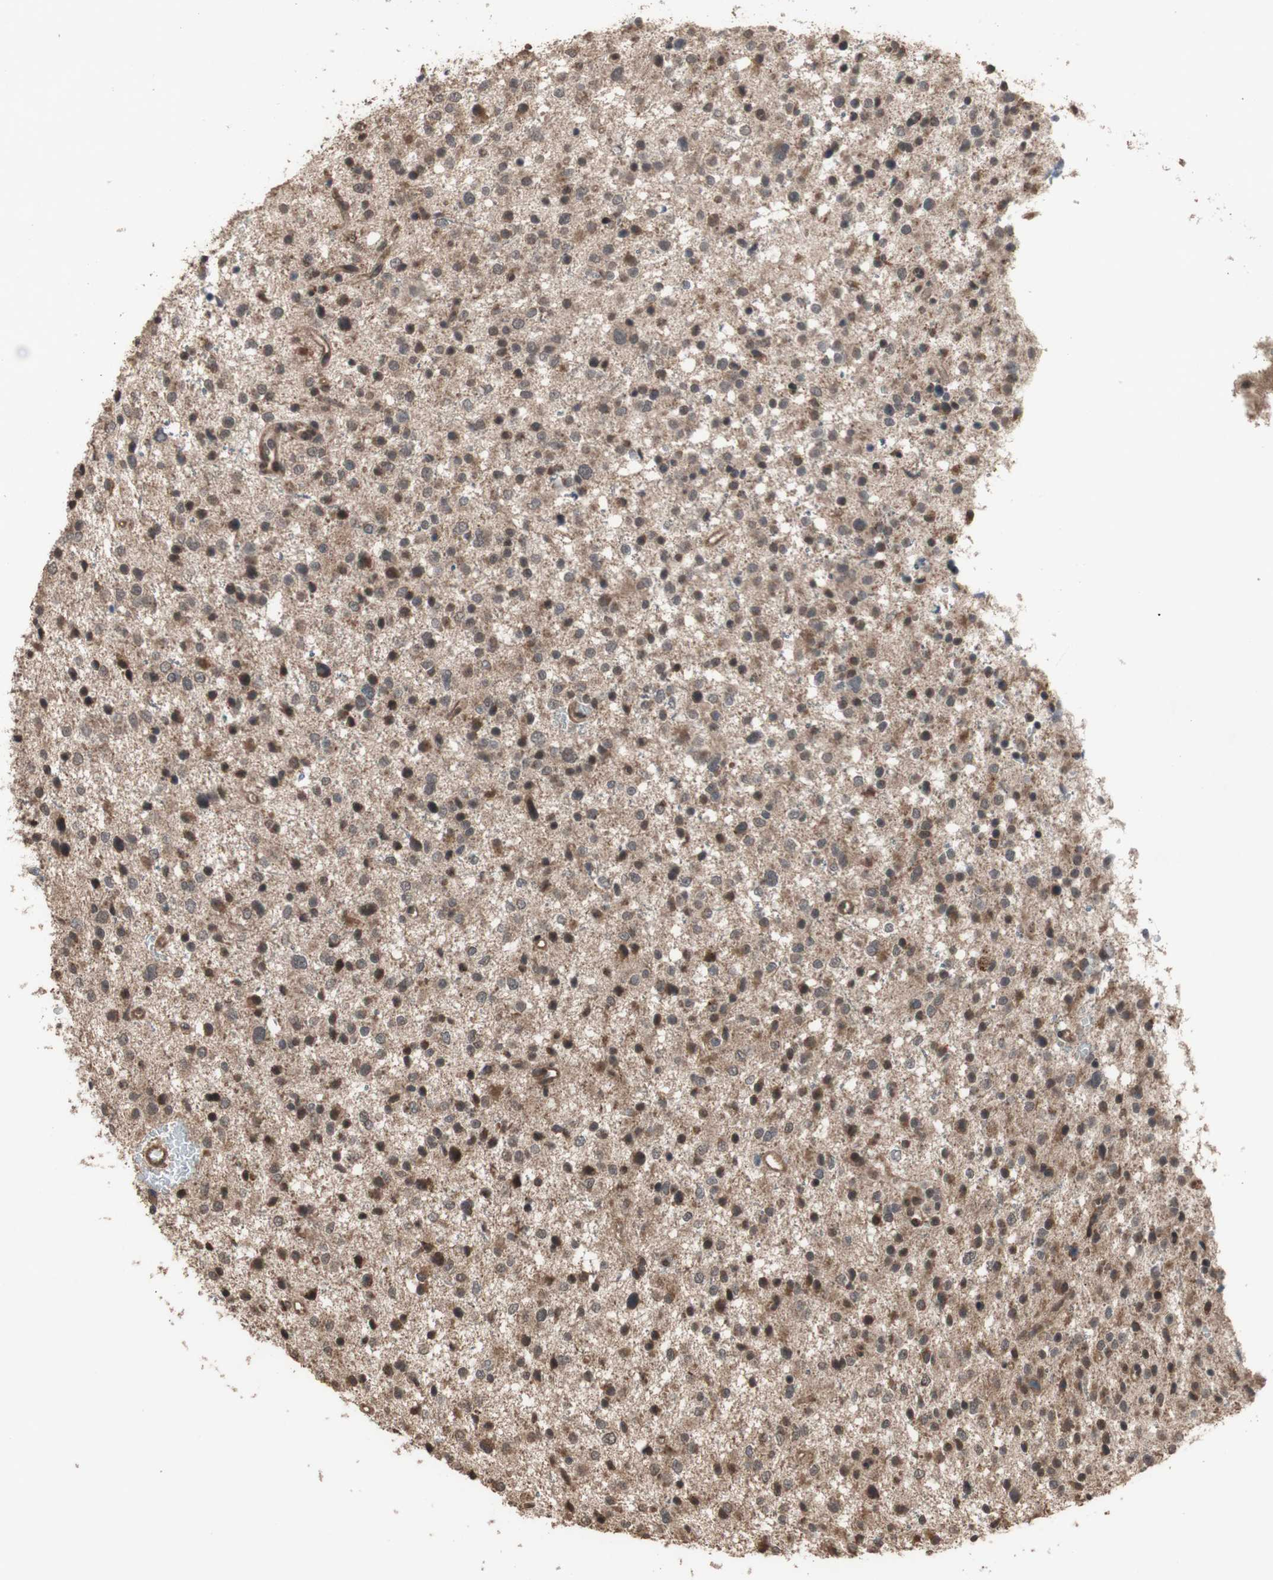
{"staining": {"intensity": "moderate", "quantity": ">75%", "location": "cytoplasmic/membranous,nuclear"}, "tissue": "glioma", "cell_type": "Tumor cells", "image_type": "cancer", "snomed": [{"axis": "morphology", "description": "Glioma, malignant, Low grade"}, {"axis": "topography", "description": "Brain"}], "caption": "This histopathology image demonstrates immunohistochemistry staining of human glioma, with medium moderate cytoplasmic/membranous and nuclear staining in about >75% of tumor cells.", "gene": "KANSL1", "patient": {"sex": "female", "age": 37}}